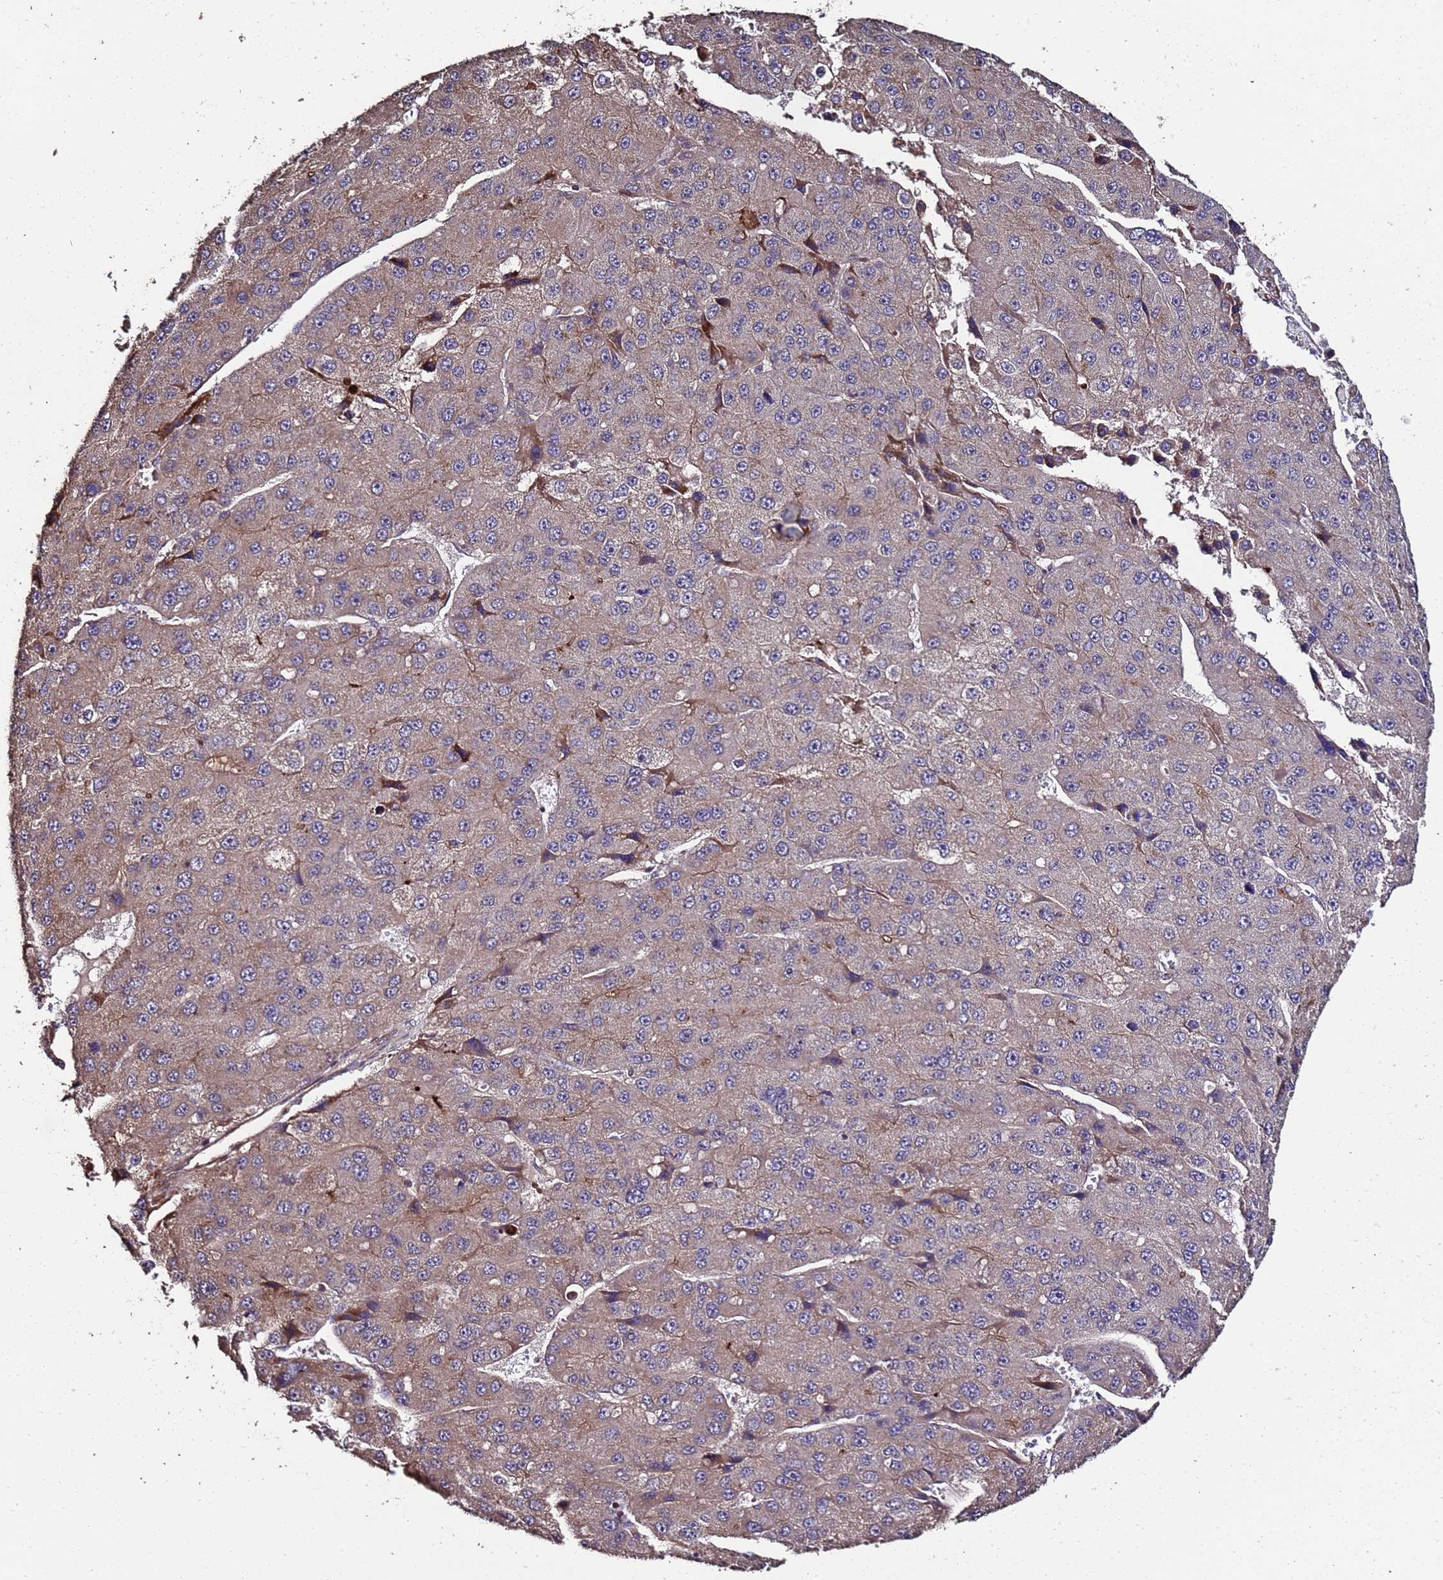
{"staining": {"intensity": "weak", "quantity": "25%-75%", "location": "cytoplasmic/membranous"}, "tissue": "liver cancer", "cell_type": "Tumor cells", "image_type": "cancer", "snomed": [{"axis": "morphology", "description": "Carcinoma, Hepatocellular, NOS"}, {"axis": "topography", "description": "Liver"}], "caption": "An immunohistochemistry image of neoplastic tissue is shown. Protein staining in brown labels weak cytoplasmic/membranous positivity in liver cancer within tumor cells.", "gene": "PRODH", "patient": {"sex": "female", "age": 73}}